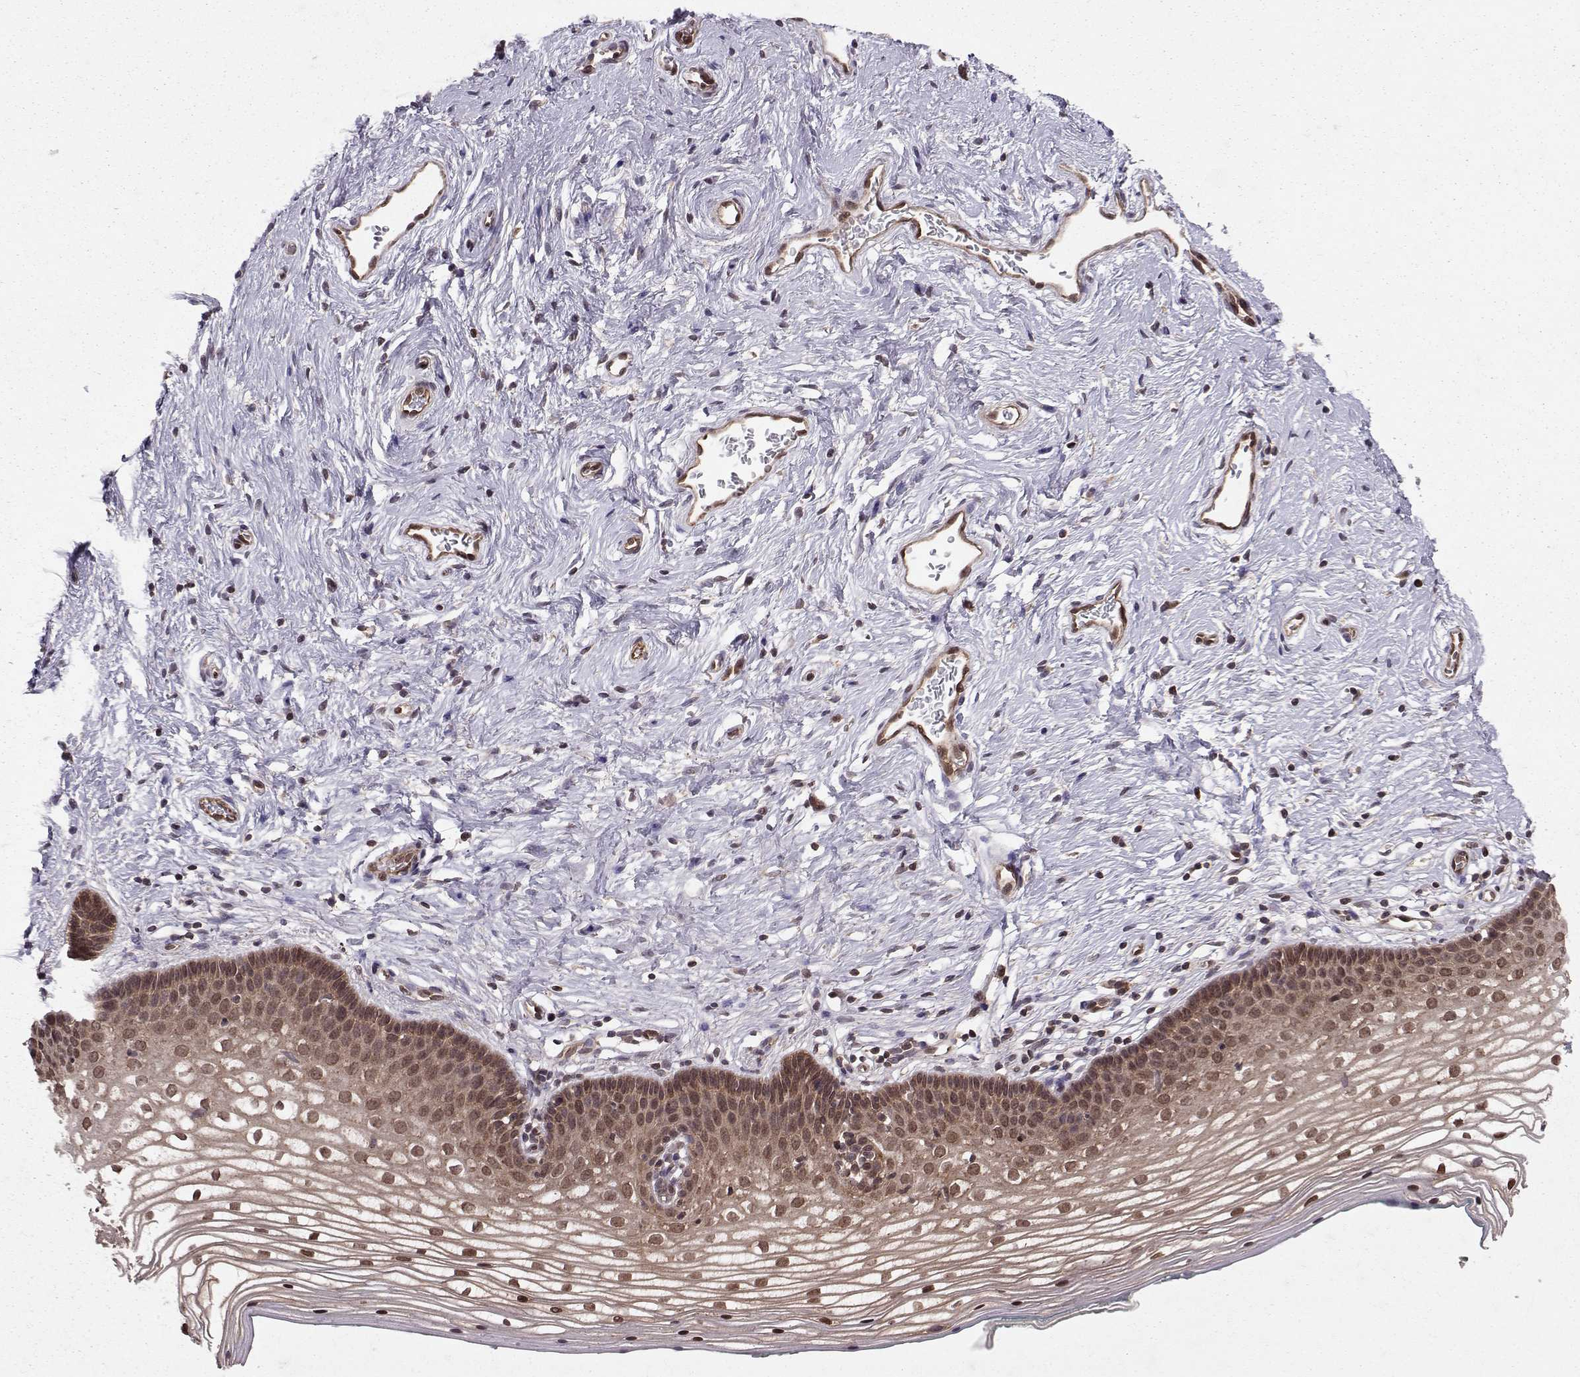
{"staining": {"intensity": "moderate", "quantity": "25%-75%", "location": "cytoplasmic/membranous,nuclear"}, "tissue": "vagina", "cell_type": "Squamous epithelial cells", "image_type": "normal", "snomed": [{"axis": "morphology", "description": "Normal tissue, NOS"}, {"axis": "topography", "description": "Vagina"}], "caption": "Brown immunohistochemical staining in unremarkable human vagina demonstrates moderate cytoplasmic/membranous,nuclear staining in about 25%-75% of squamous epithelial cells.", "gene": "PPP2R2A", "patient": {"sex": "female", "age": 36}}